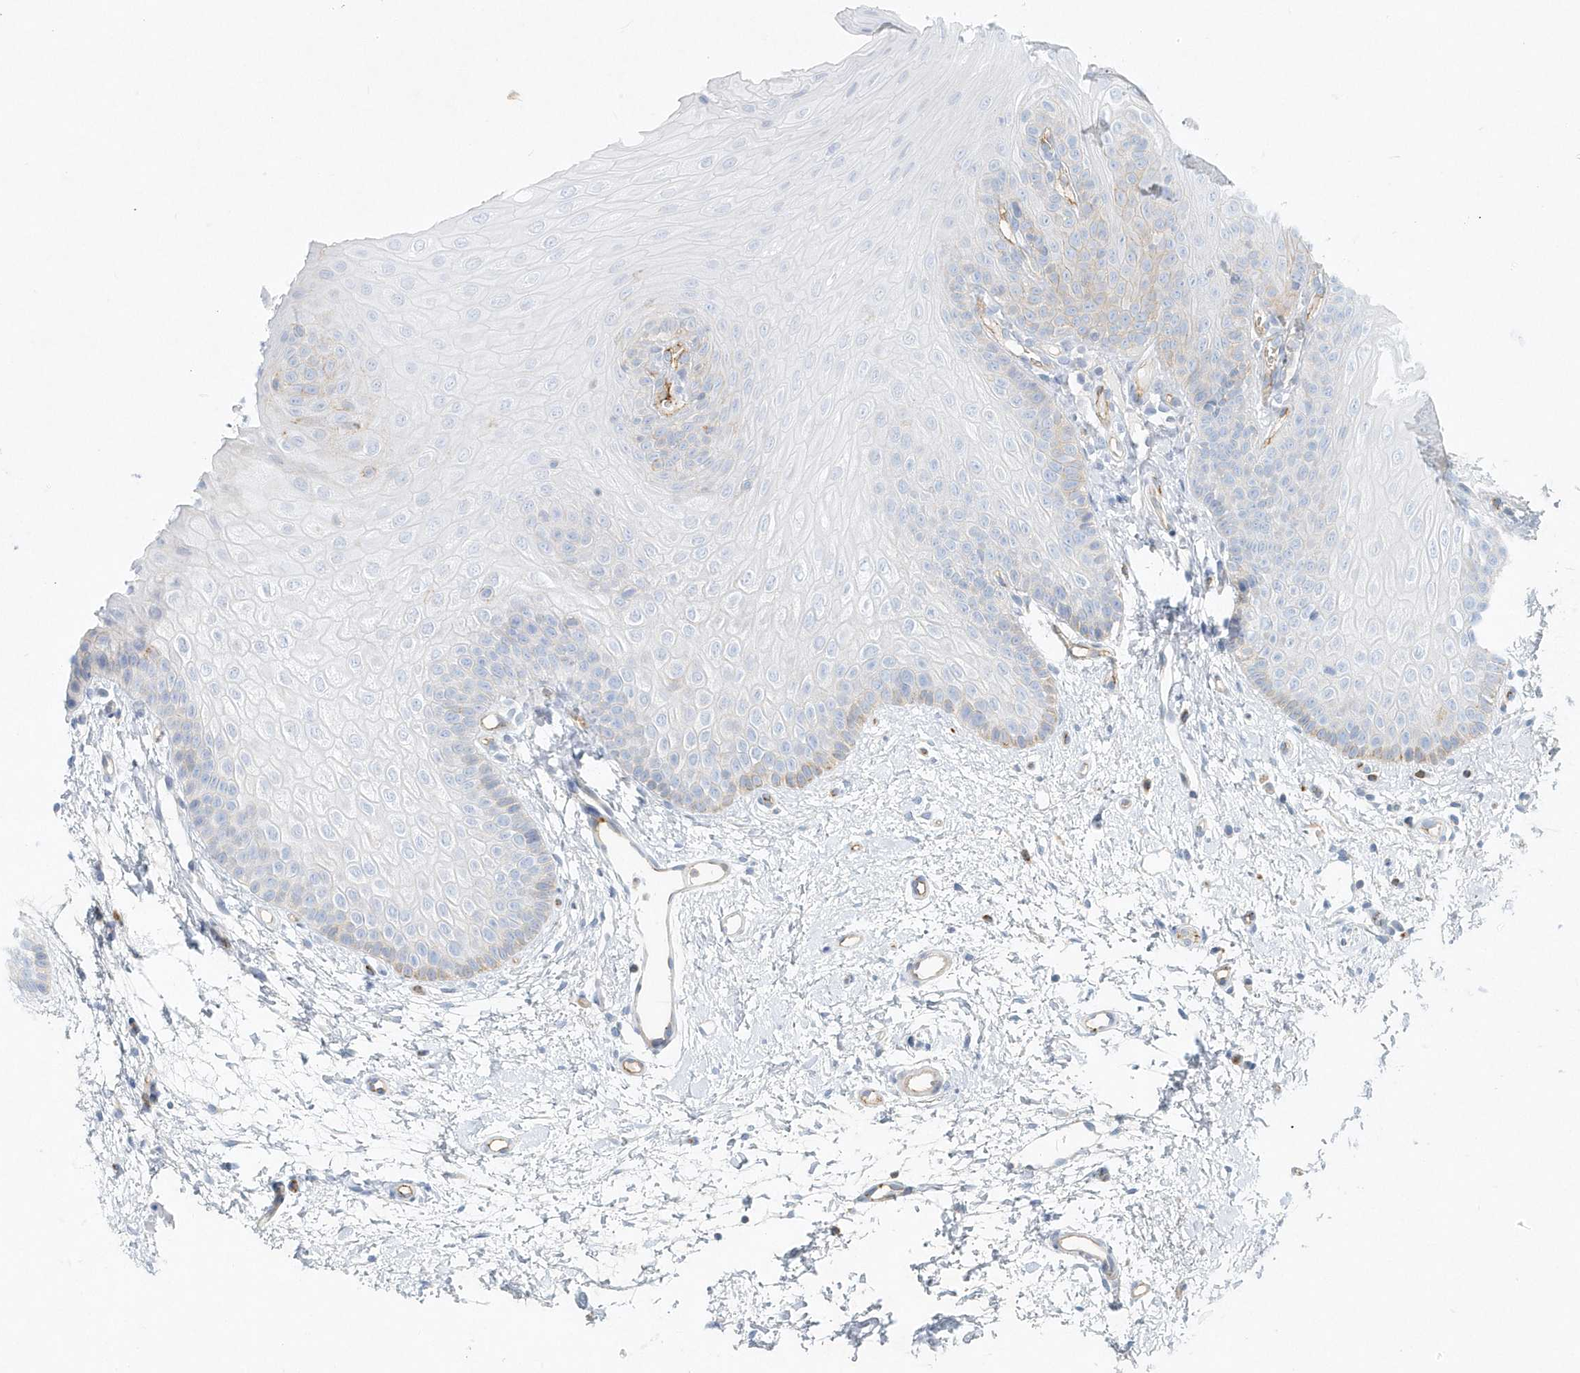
{"staining": {"intensity": "weak", "quantity": "<25%", "location": "cytoplasmic/membranous"}, "tissue": "oral mucosa", "cell_type": "Squamous epithelial cells", "image_type": "normal", "snomed": [{"axis": "morphology", "description": "Normal tissue, NOS"}, {"axis": "topography", "description": "Oral tissue"}], "caption": "The image demonstrates no staining of squamous epithelial cells in normal oral mucosa. The staining is performed using DAB brown chromogen with nuclei counter-stained in using hematoxylin.", "gene": "DNAH1", "patient": {"sex": "female", "age": 68}}